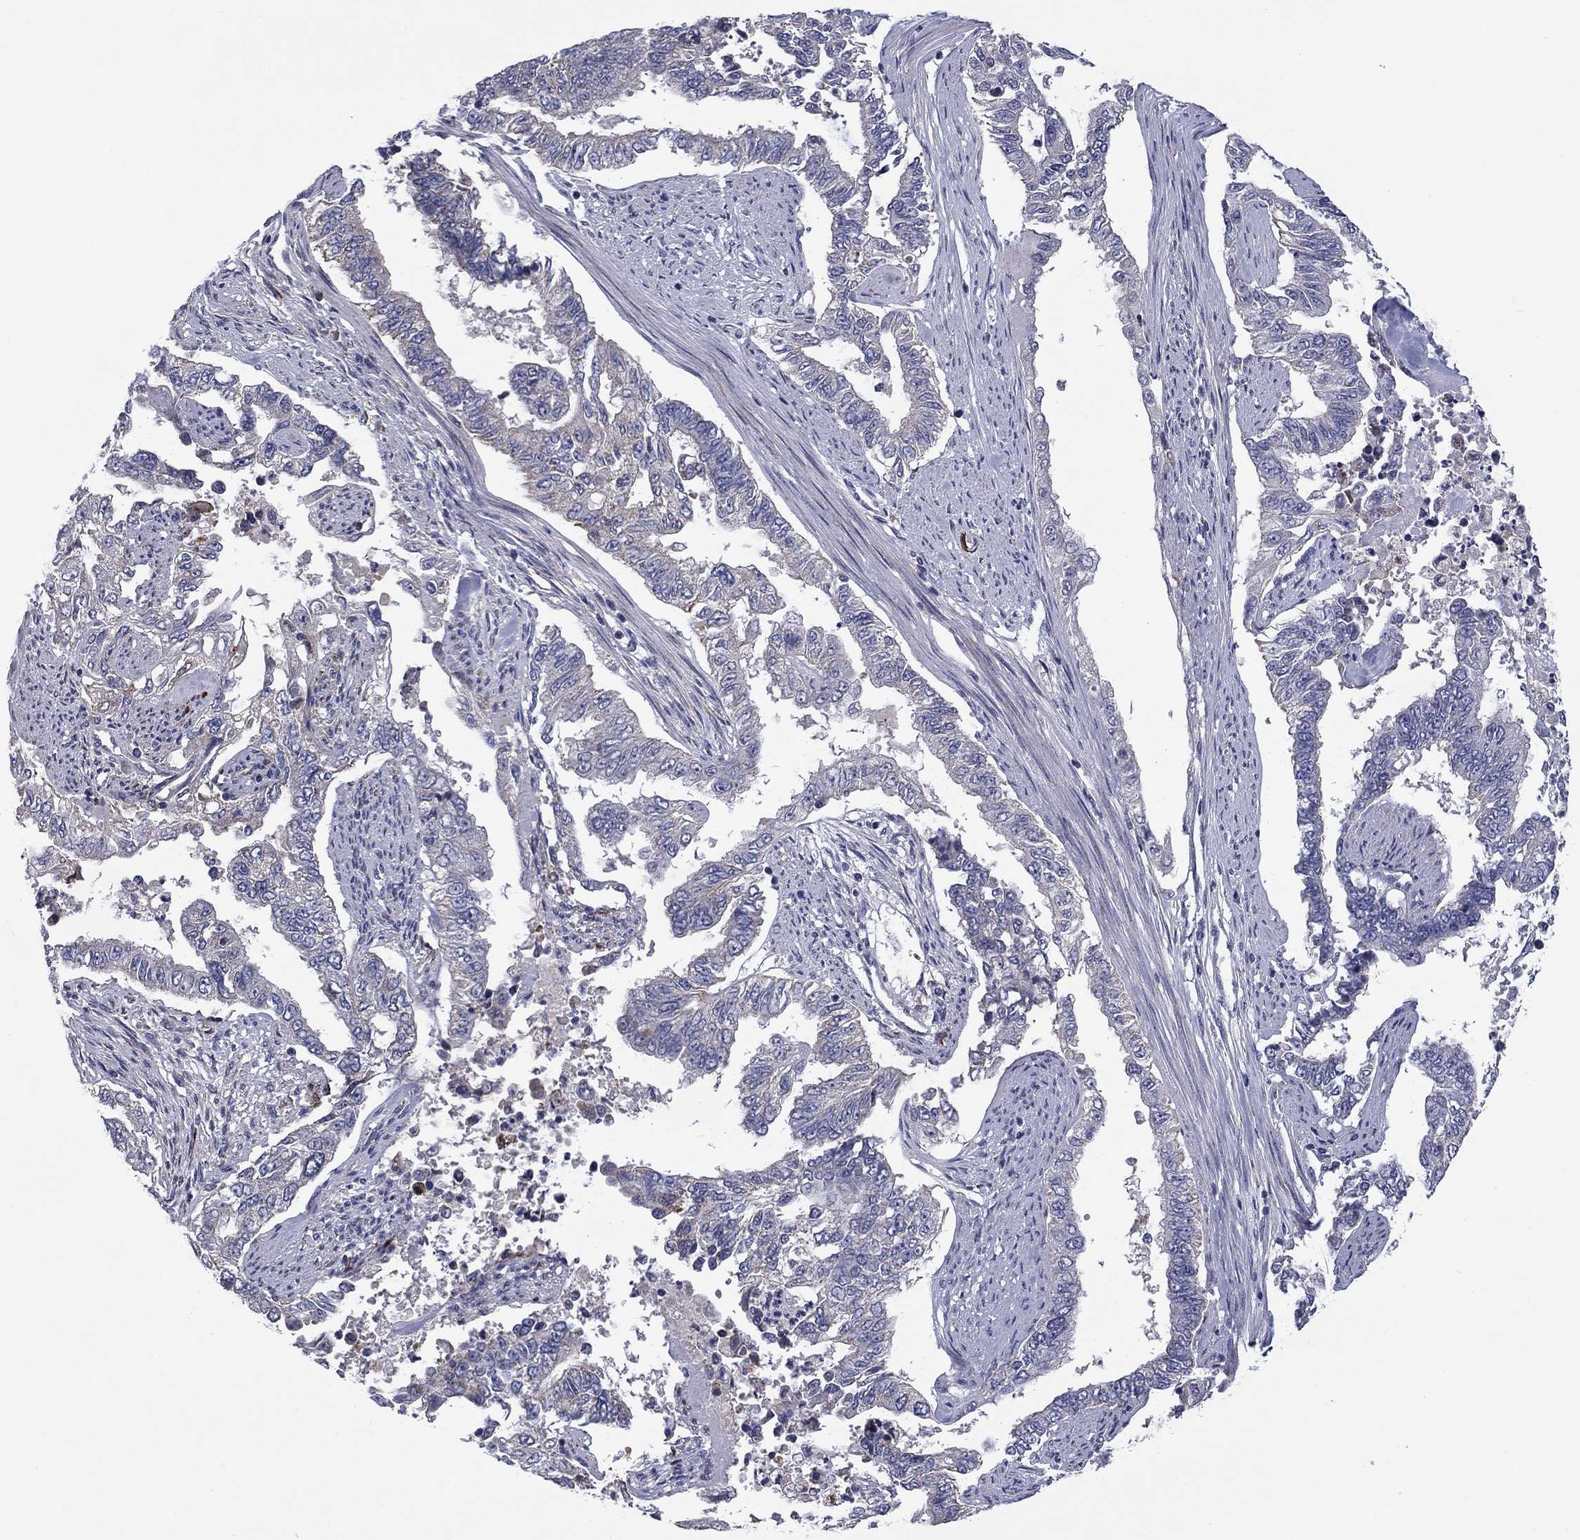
{"staining": {"intensity": "negative", "quantity": "none", "location": "none"}, "tissue": "endometrial cancer", "cell_type": "Tumor cells", "image_type": "cancer", "snomed": [{"axis": "morphology", "description": "Adenocarcinoma, NOS"}, {"axis": "topography", "description": "Uterus"}], "caption": "Histopathology image shows no protein expression in tumor cells of endometrial adenocarcinoma tissue.", "gene": "FRK", "patient": {"sex": "female", "age": 59}}